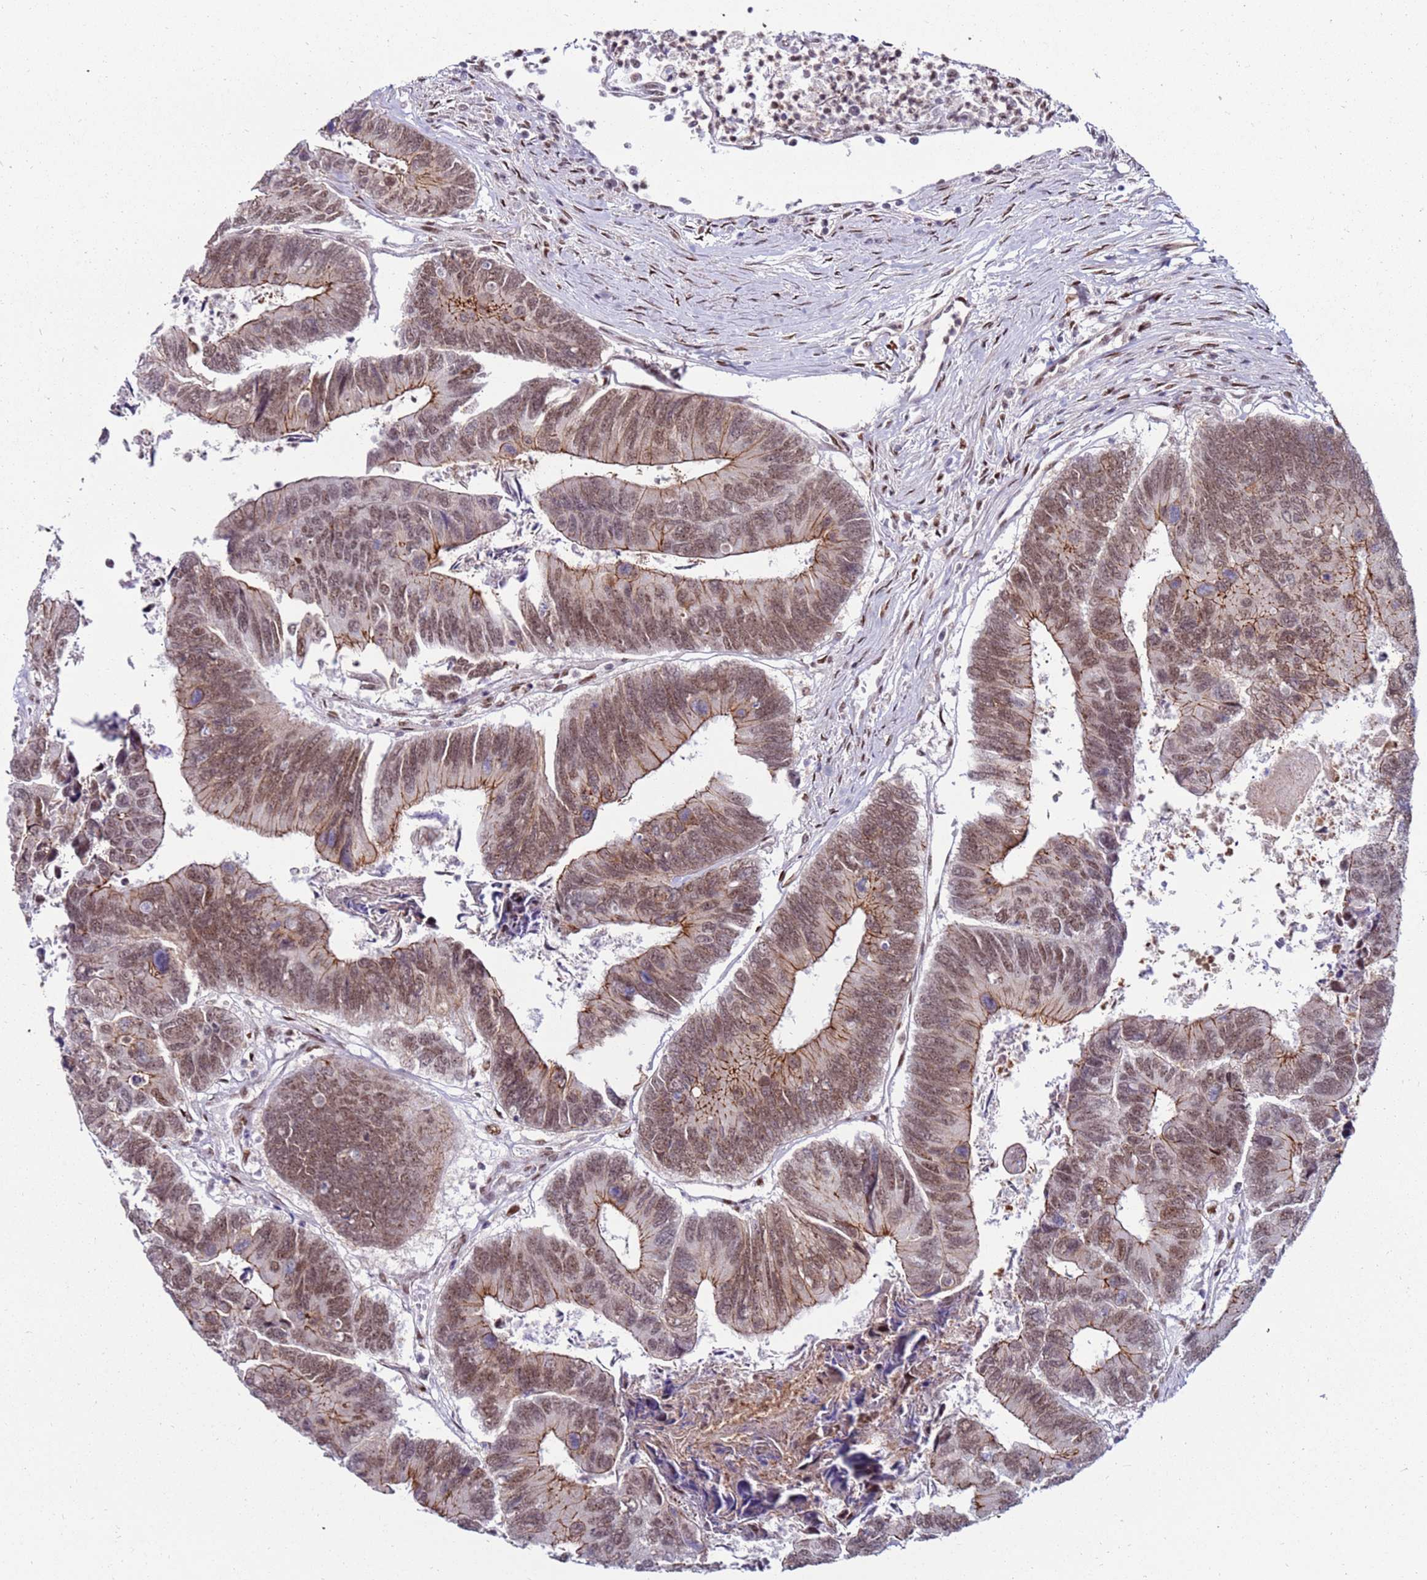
{"staining": {"intensity": "moderate", "quantity": ">75%", "location": "cytoplasmic/membranous,nuclear"}, "tissue": "colorectal cancer", "cell_type": "Tumor cells", "image_type": "cancer", "snomed": [{"axis": "morphology", "description": "Adenocarcinoma, NOS"}, {"axis": "topography", "description": "Colon"}], "caption": "Colorectal adenocarcinoma stained for a protein (brown) reveals moderate cytoplasmic/membranous and nuclear positive expression in about >75% of tumor cells.", "gene": "KPNA4", "patient": {"sex": "female", "age": 67}}